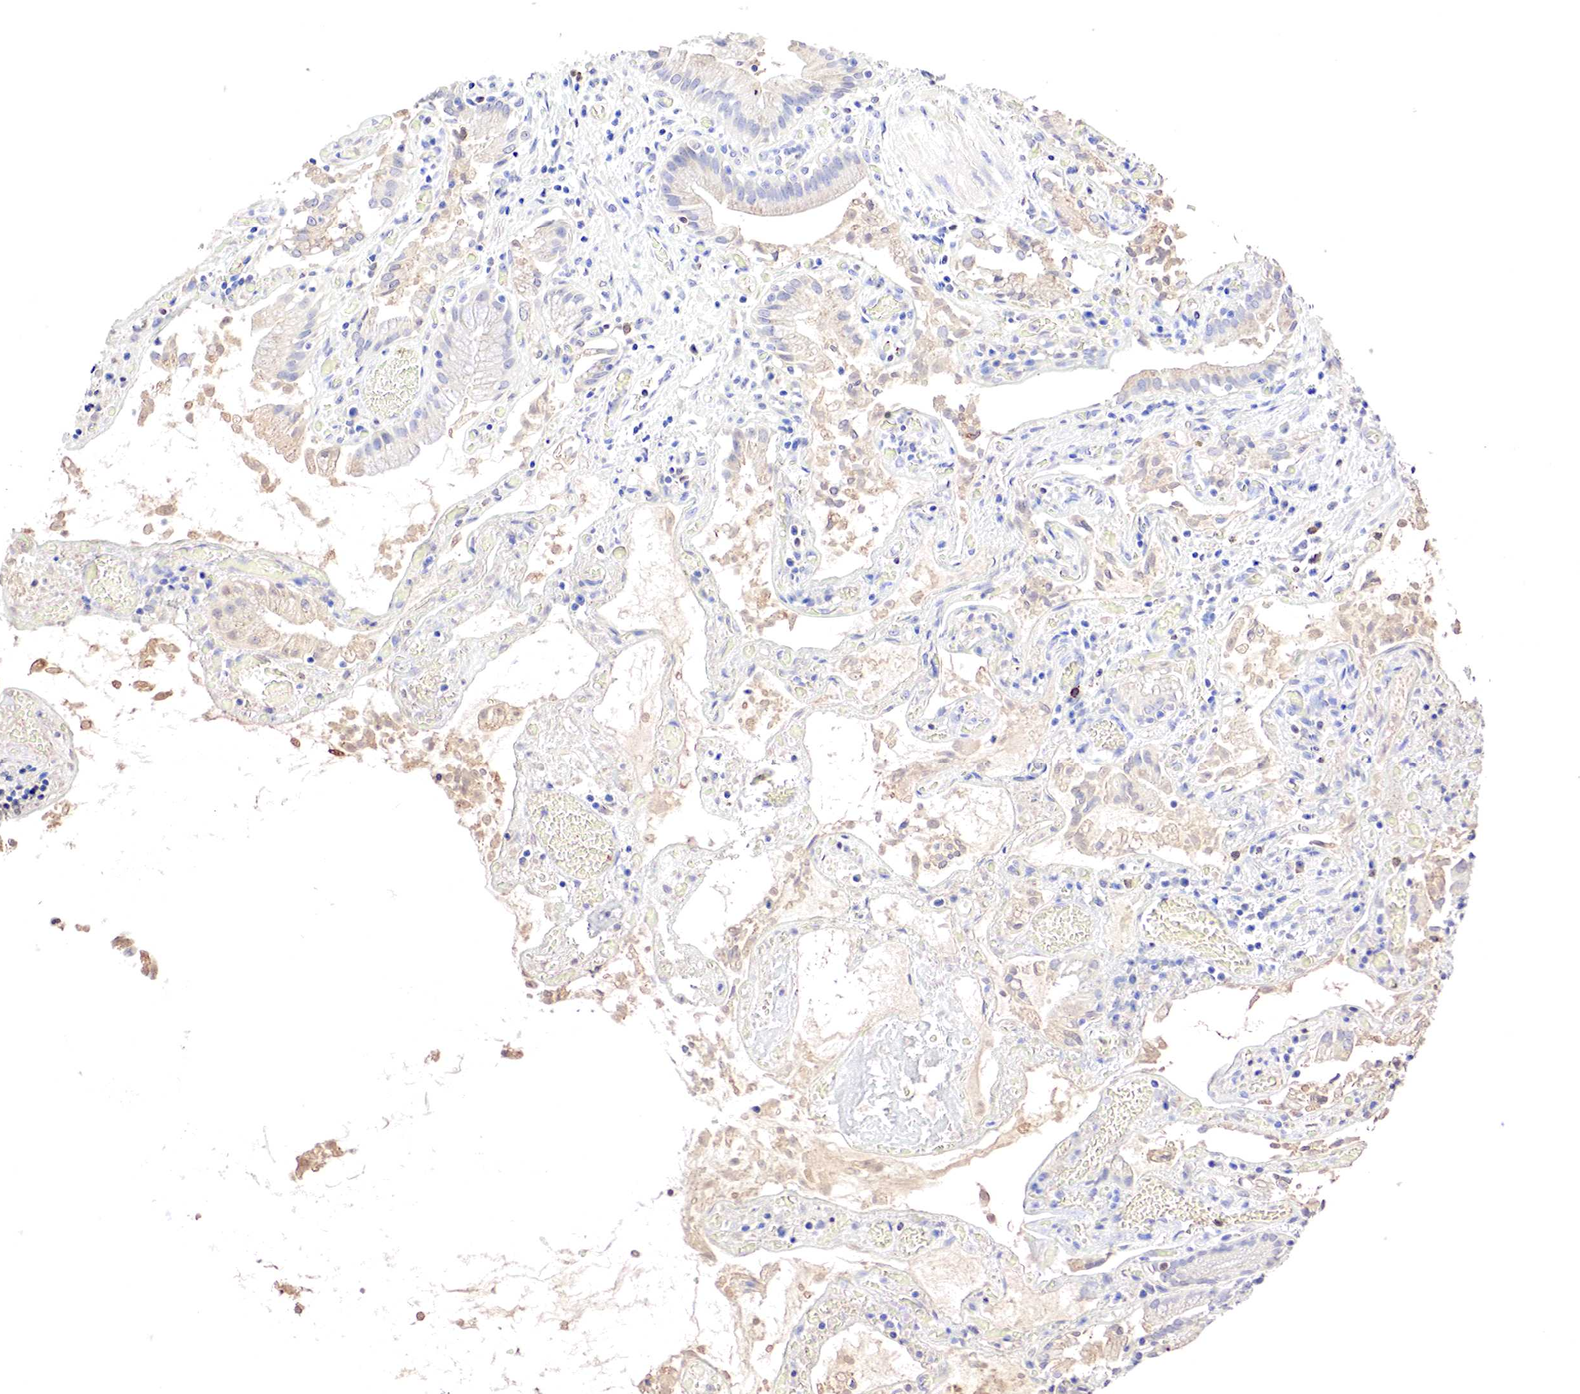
{"staining": {"intensity": "weak", "quantity": "25%-75%", "location": "cytoplasmic/membranous"}, "tissue": "gallbladder", "cell_type": "Glandular cells", "image_type": "normal", "snomed": [{"axis": "morphology", "description": "Normal tissue, NOS"}, {"axis": "topography", "description": "Gallbladder"}], "caption": "Immunohistochemical staining of normal gallbladder demonstrates low levels of weak cytoplasmic/membranous staining in about 25%-75% of glandular cells.", "gene": "GATA1", "patient": {"sex": "male", "age": 73}}